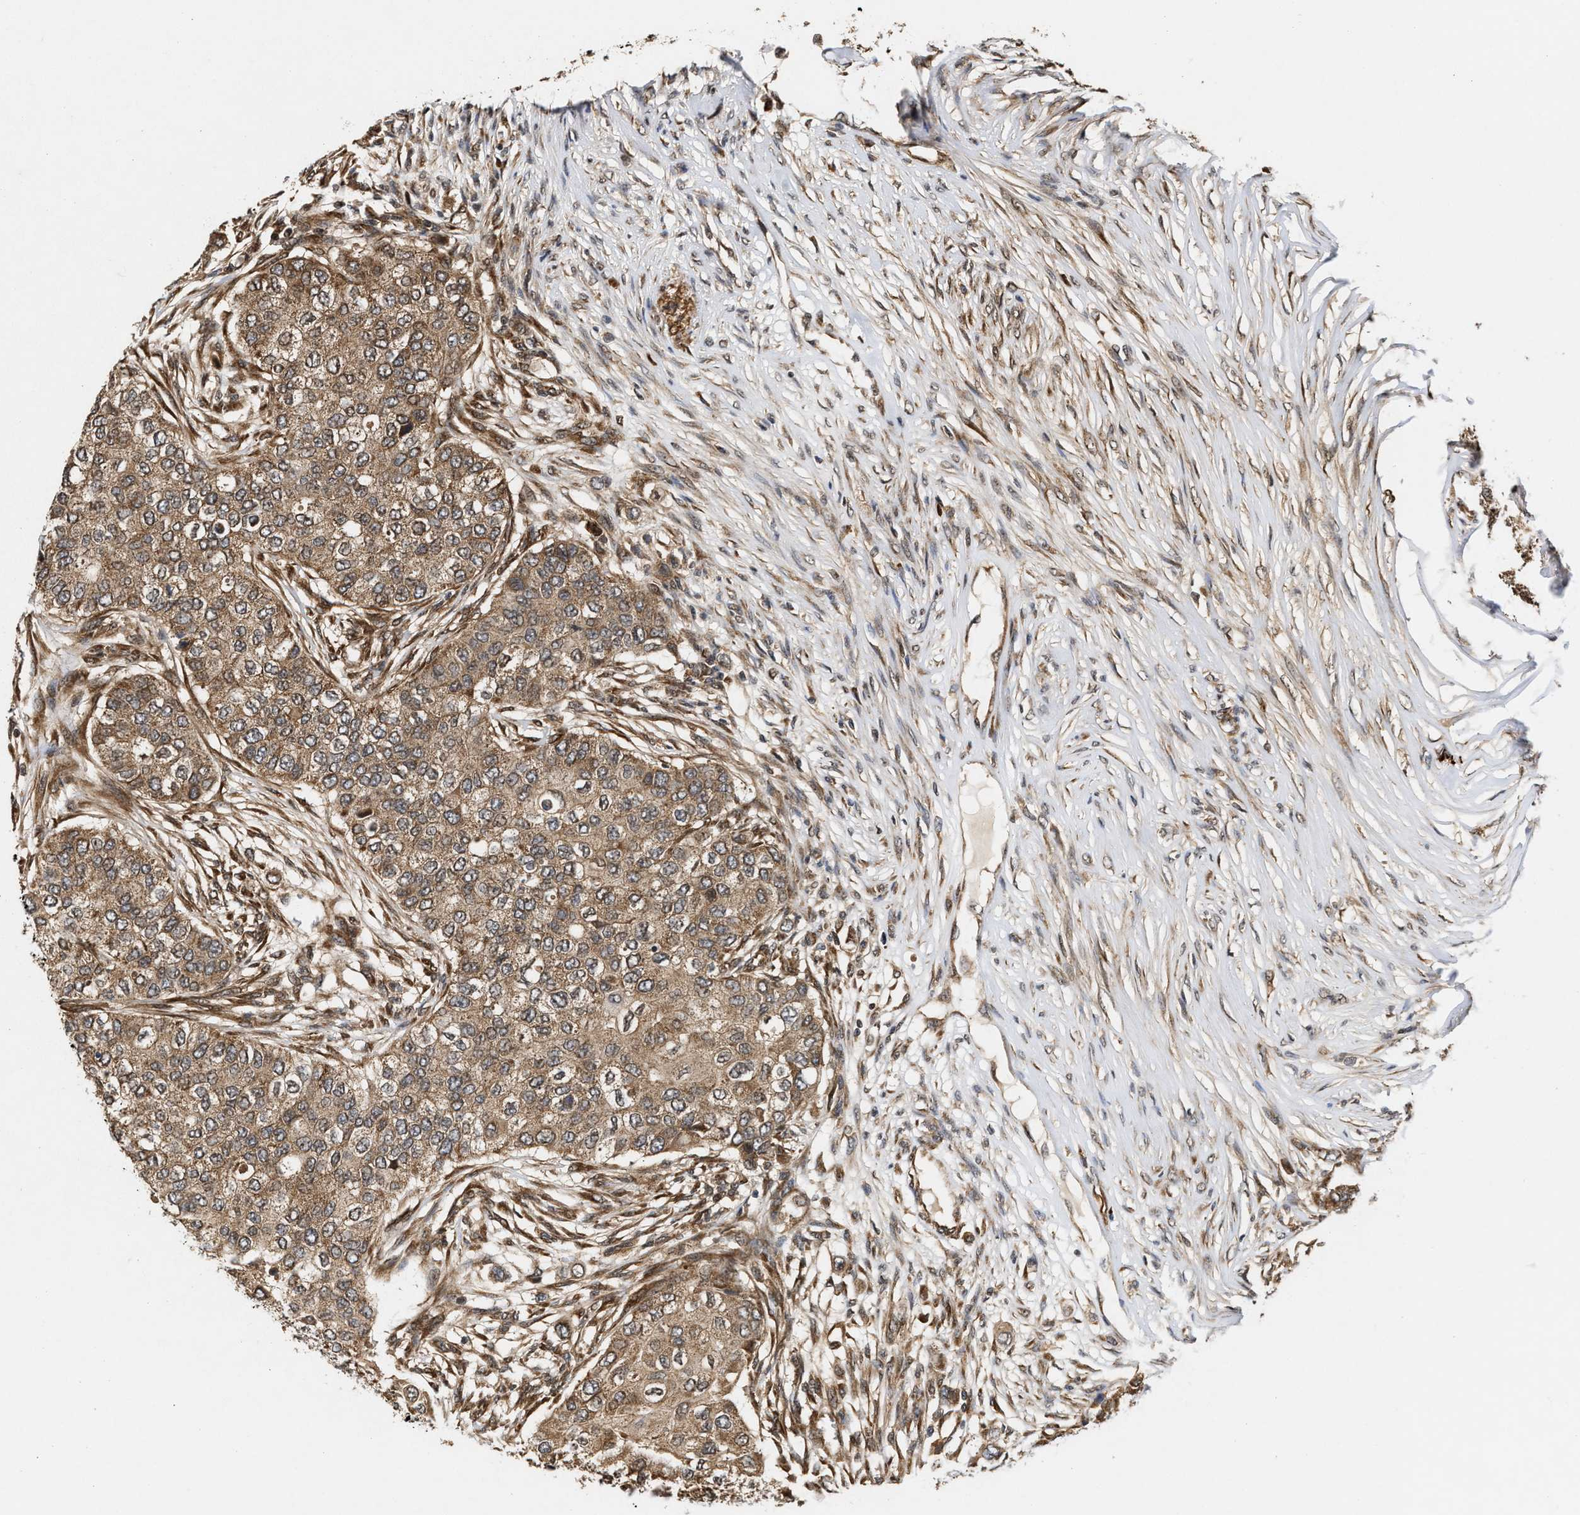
{"staining": {"intensity": "moderate", "quantity": ">75%", "location": "cytoplasmic/membranous"}, "tissue": "breast cancer", "cell_type": "Tumor cells", "image_type": "cancer", "snomed": [{"axis": "morphology", "description": "Normal tissue, NOS"}, {"axis": "morphology", "description": "Duct carcinoma"}, {"axis": "topography", "description": "Breast"}], "caption": "Approximately >75% of tumor cells in breast cancer (invasive ductal carcinoma) reveal moderate cytoplasmic/membranous protein staining as visualized by brown immunohistochemical staining.", "gene": "CFLAR", "patient": {"sex": "female", "age": 49}}